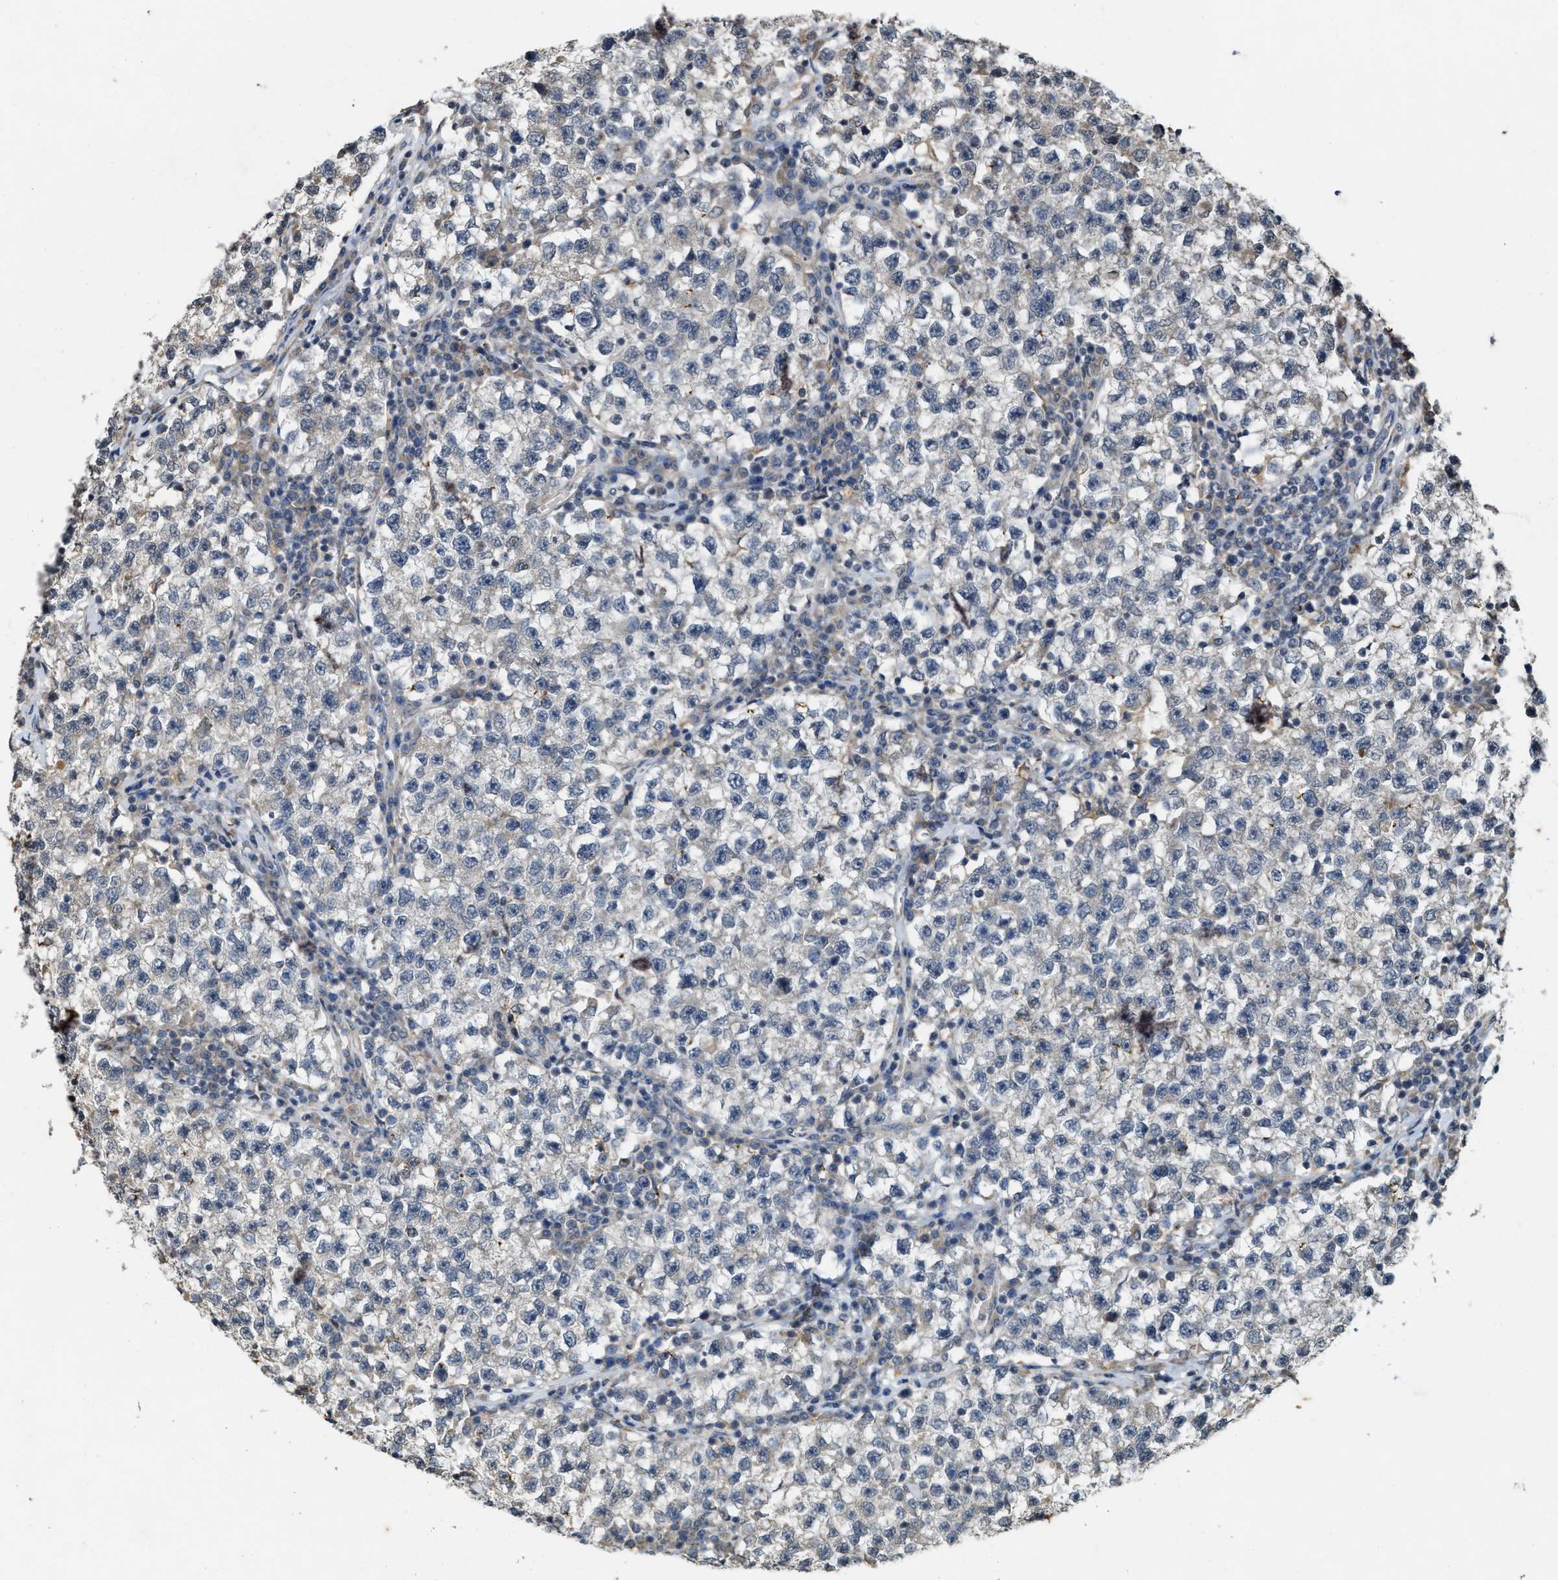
{"staining": {"intensity": "negative", "quantity": "none", "location": "none"}, "tissue": "testis cancer", "cell_type": "Tumor cells", "image_type": "cancer", "snomed": [{"axis": "morphology", "description": "Seminoma, NOS"}, {"axis": "topography", "description": "Testis"}], "caption": "IHC of human testis cancer (seminoma) demonstrates no staining in tumor cells. The staining is performed using DAB brown chromogen with nuclei counter-stained in using hematoxylin.", "gene": "KIF21A", "patient": {"sex": "male", "age": 22}}